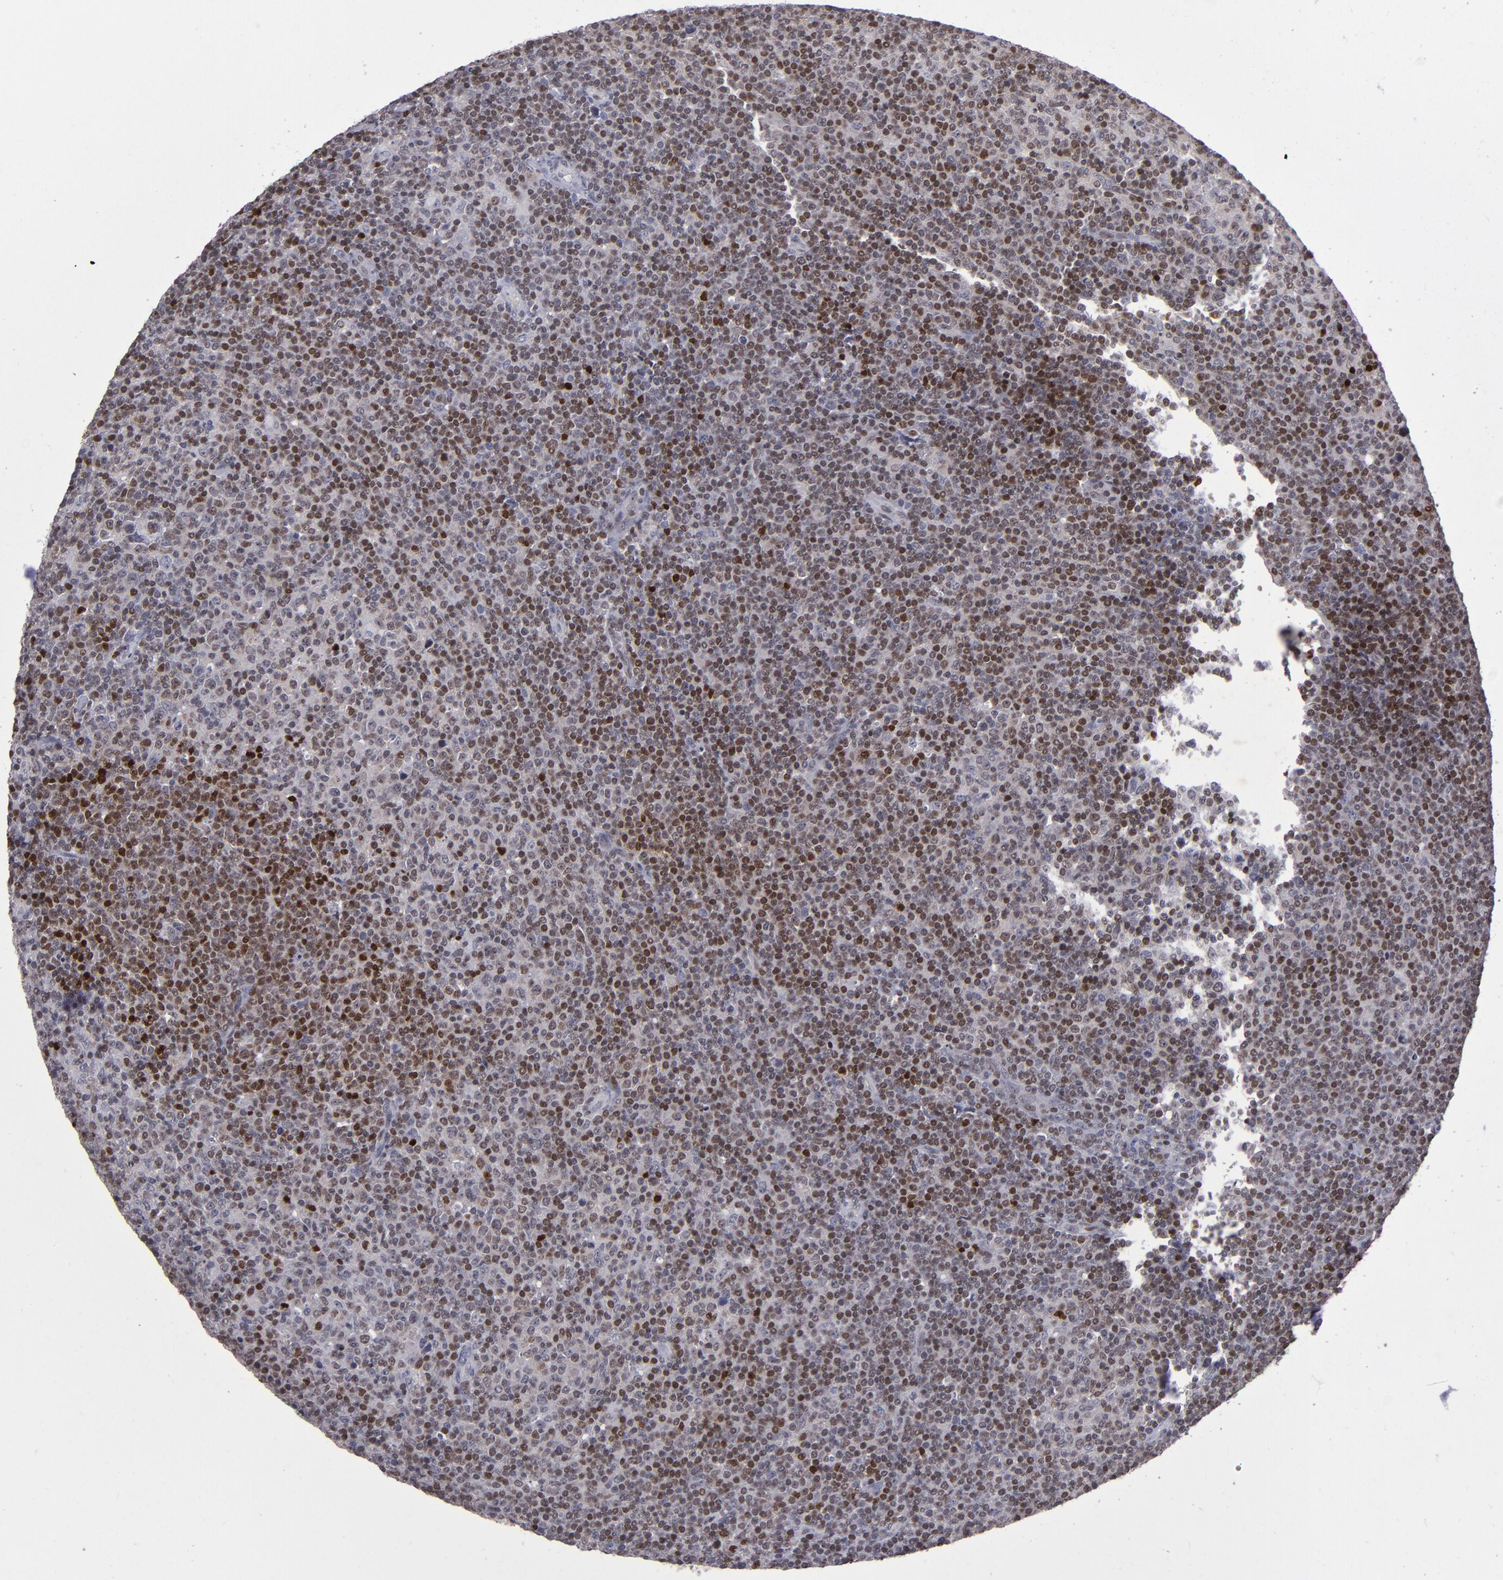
{"staining": {"intensity": "strong", "quantity": "25%-75%", "location": "cytoplasmic/membranous,nuclear"}, "tissue": "lymphoma", "cell_type": "Tumor cells", "image_type": "cancer", "snomed": [{"axis": "morphology", "description": "Malignant lymphoma, non-Hodgkin's type, Low grade"}, {"axis": "topography", "description": "Lymph node"}], "caption": "This histopathology image displays IHC staining of human malignant lymphoma, non-Hodgkin's type (low-grade), with high strong cytoplasmic/membranous and nuclear staining in approximately 25%-75% of tumor cells.", "gene": "MGMT", "patient": {"sex": "male", "age": 70}}